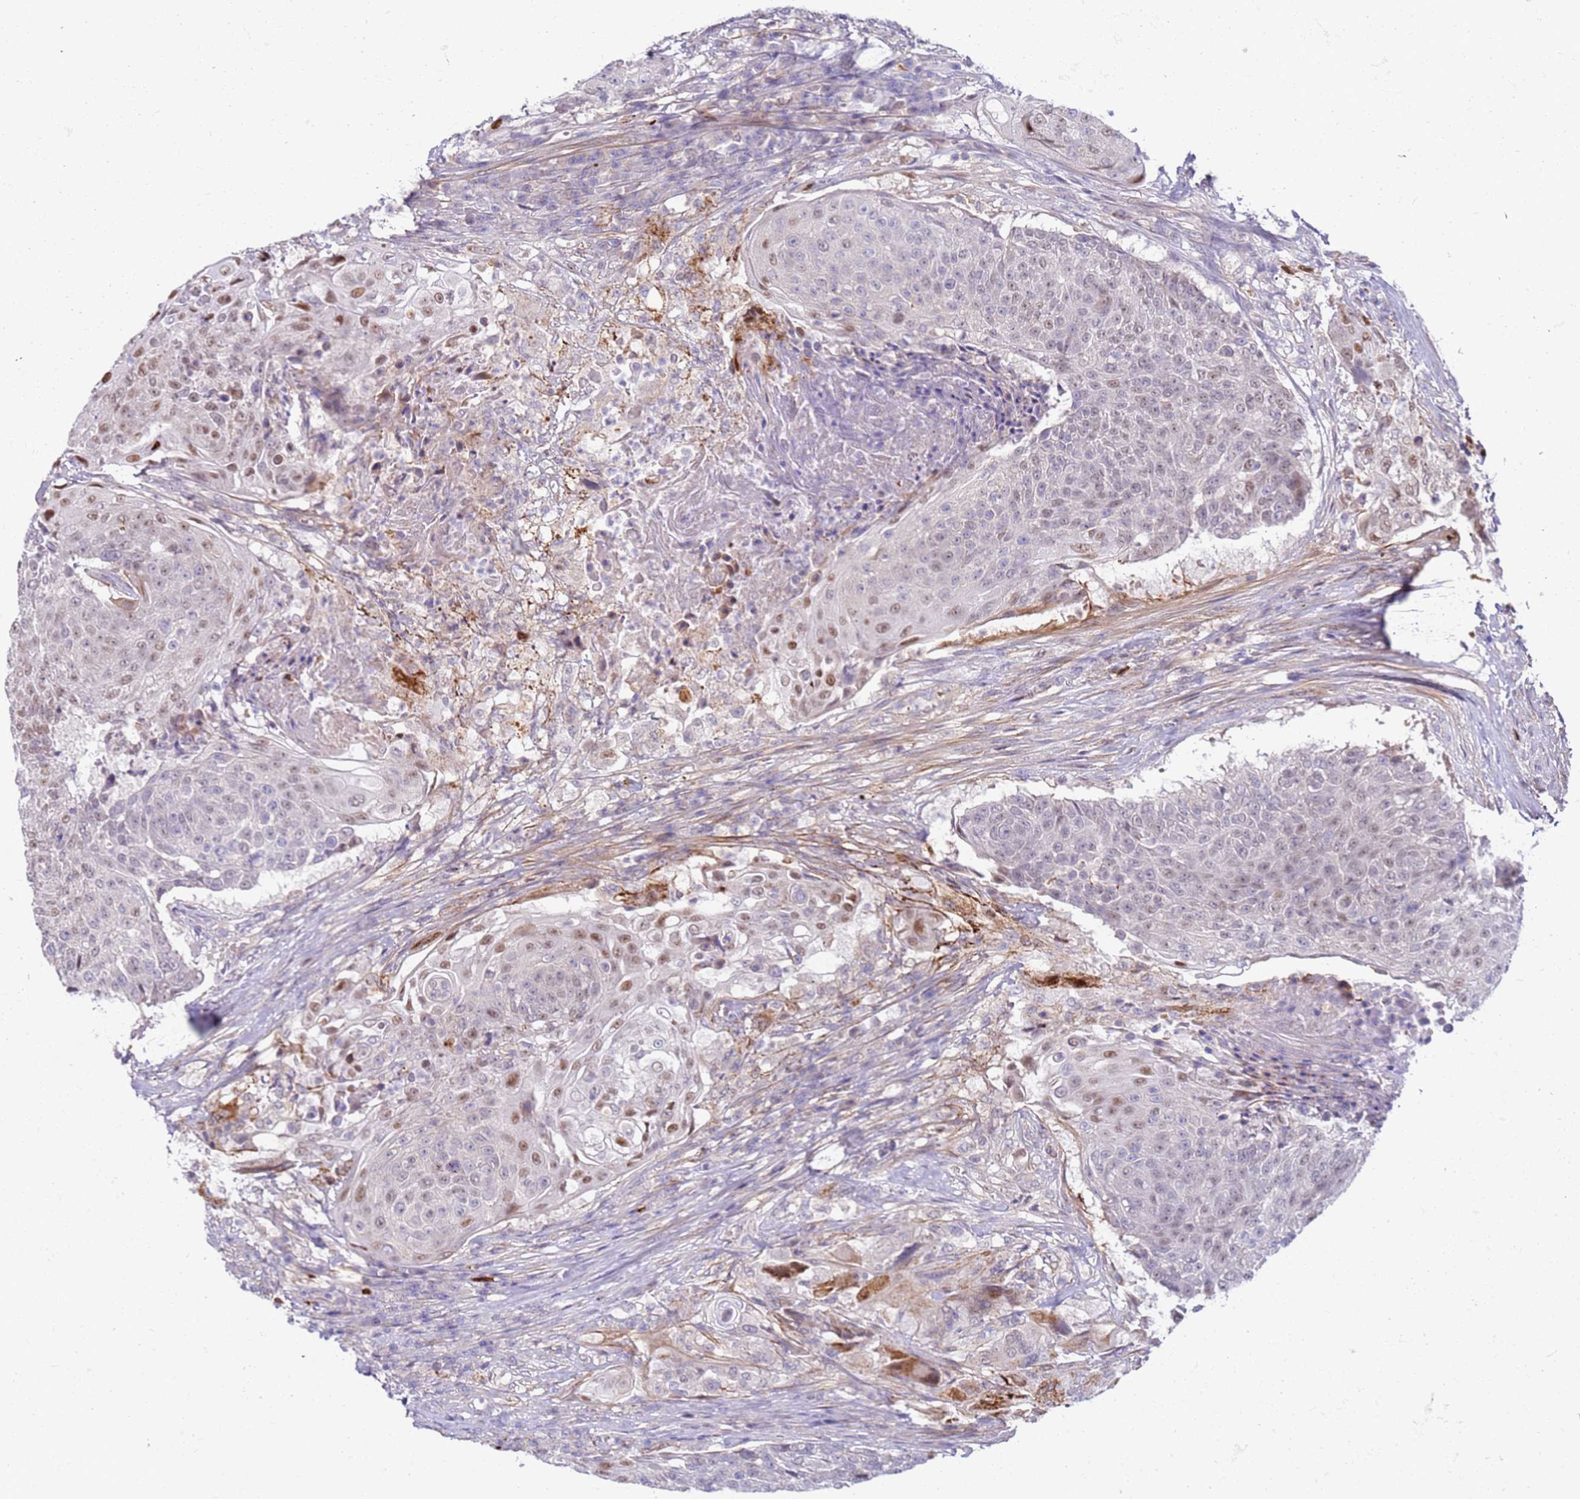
{"staining": {"intensity": "moderate", "quantity": "<25%", "location": "nuclear"}, "tissue": "urothelial cancer", "cell_type": "Tumor cells", "image_type": "cancer", "snomed": [{"axis": "morphology", "description": "Urothelial carcinoma, High grade"}, {"axis": "topography", "description": "Urinary bladder"}], "caption": "IHC image of neoplastic tissue: human urothelial cancer stained using immunohistochemistry exhibits low levels of moderate protein expression localized specifically in the nuclear of tumor cells, appearing as a nuclear brown color.", "gene": "STK25", "patient": {"sex": "female", "age": 63}}